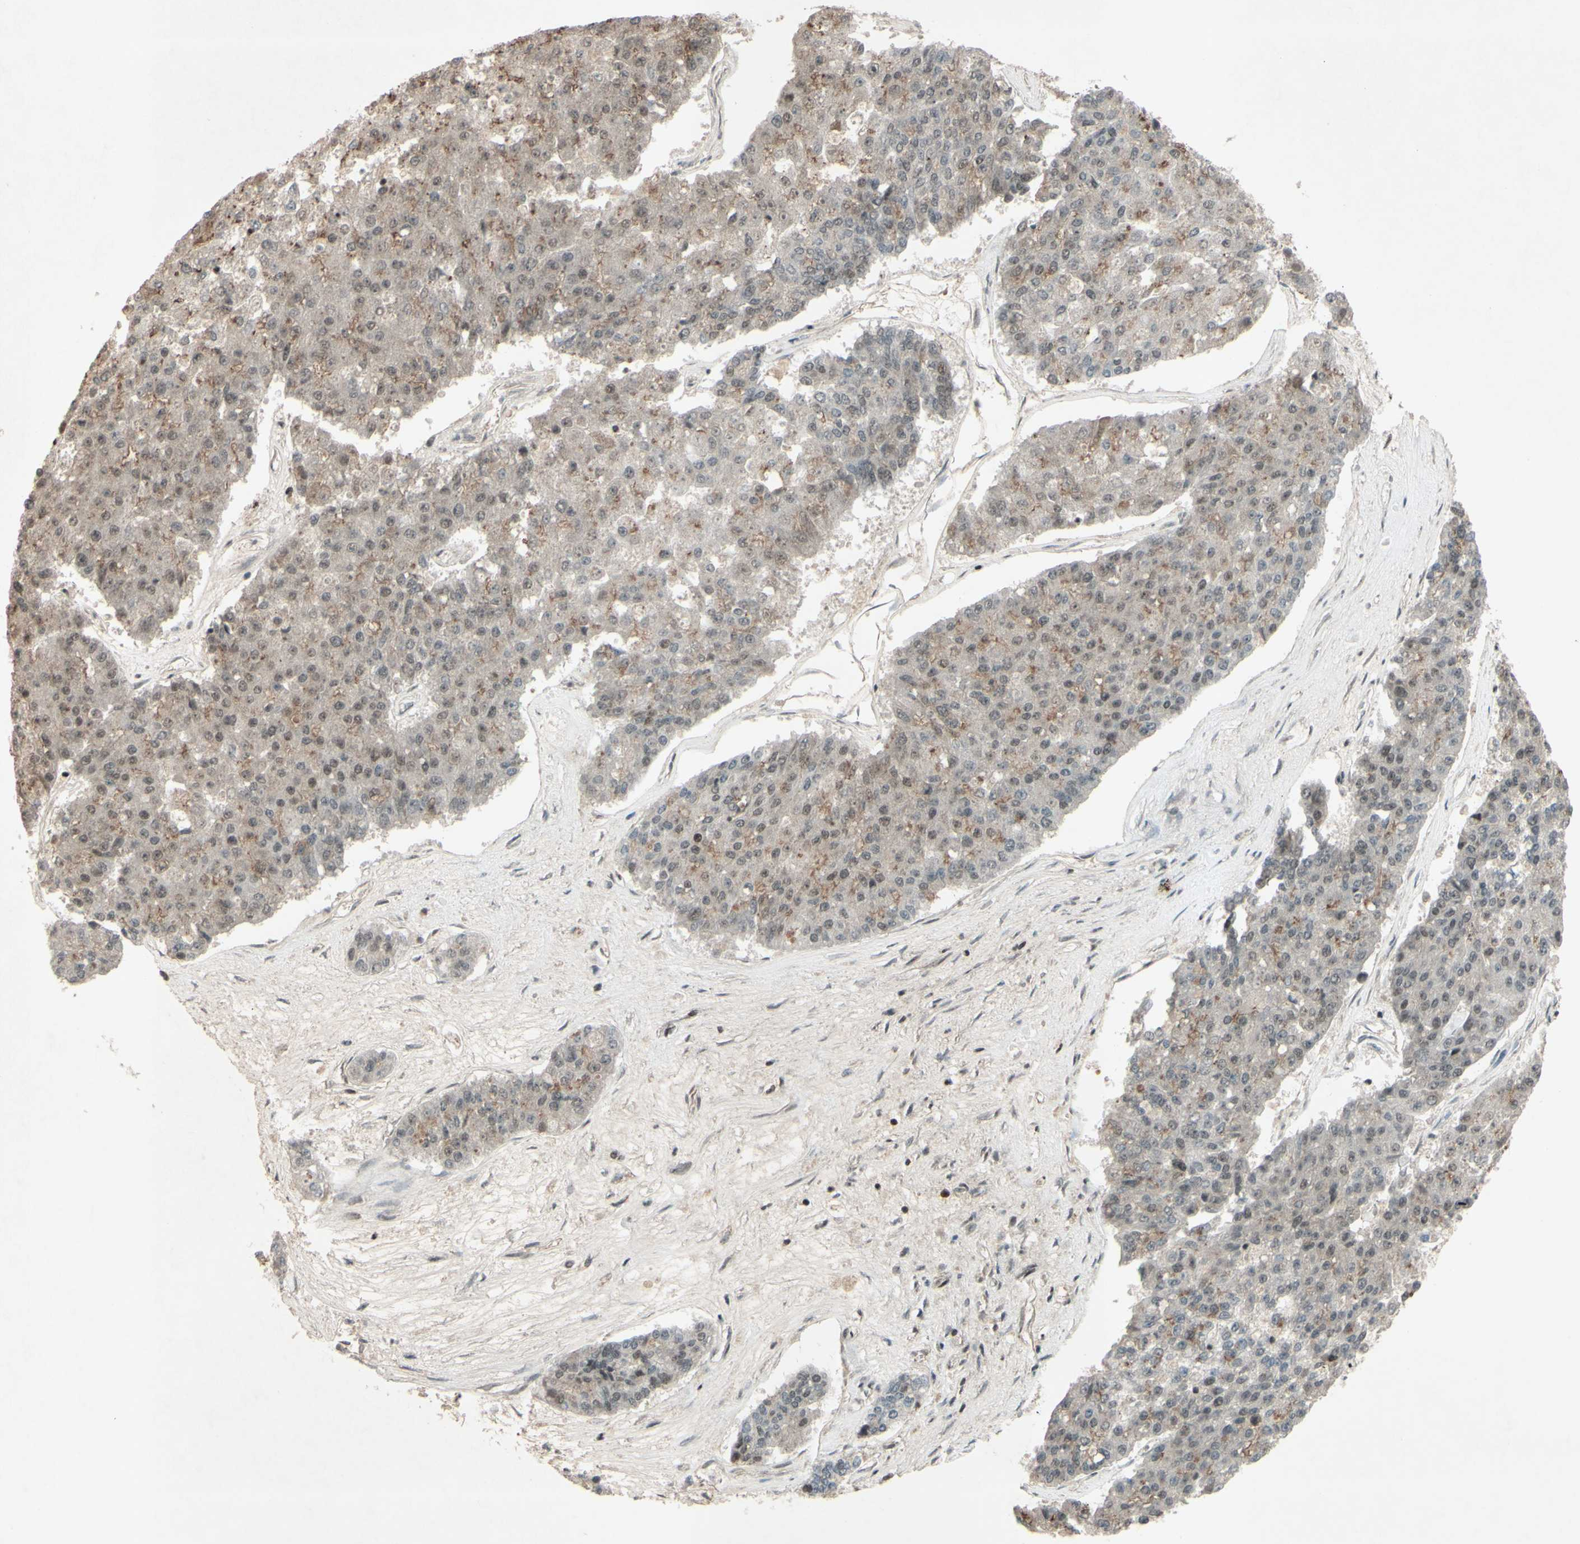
{"staining": {"intensity": "weak", "quantity": "25%-75%", "location": "nuclear"}, "tissue": "pancreatic cancer", "cell_type": "Tumor cells", "image_type": "cancer", "snomed": [{"axis": "morphology", "description": "Adenocarcinoma, NOS"}, {"axis": "topography", "description": "Pancreas"}], "caption": "This is an image of immunohistochemistry staining of adenocarcinoma (pancreatic), which shows weak expression in the nuclear of tumor cells.", "gene": "SNW1", "patient": {"sex": "male", "age": 50}}